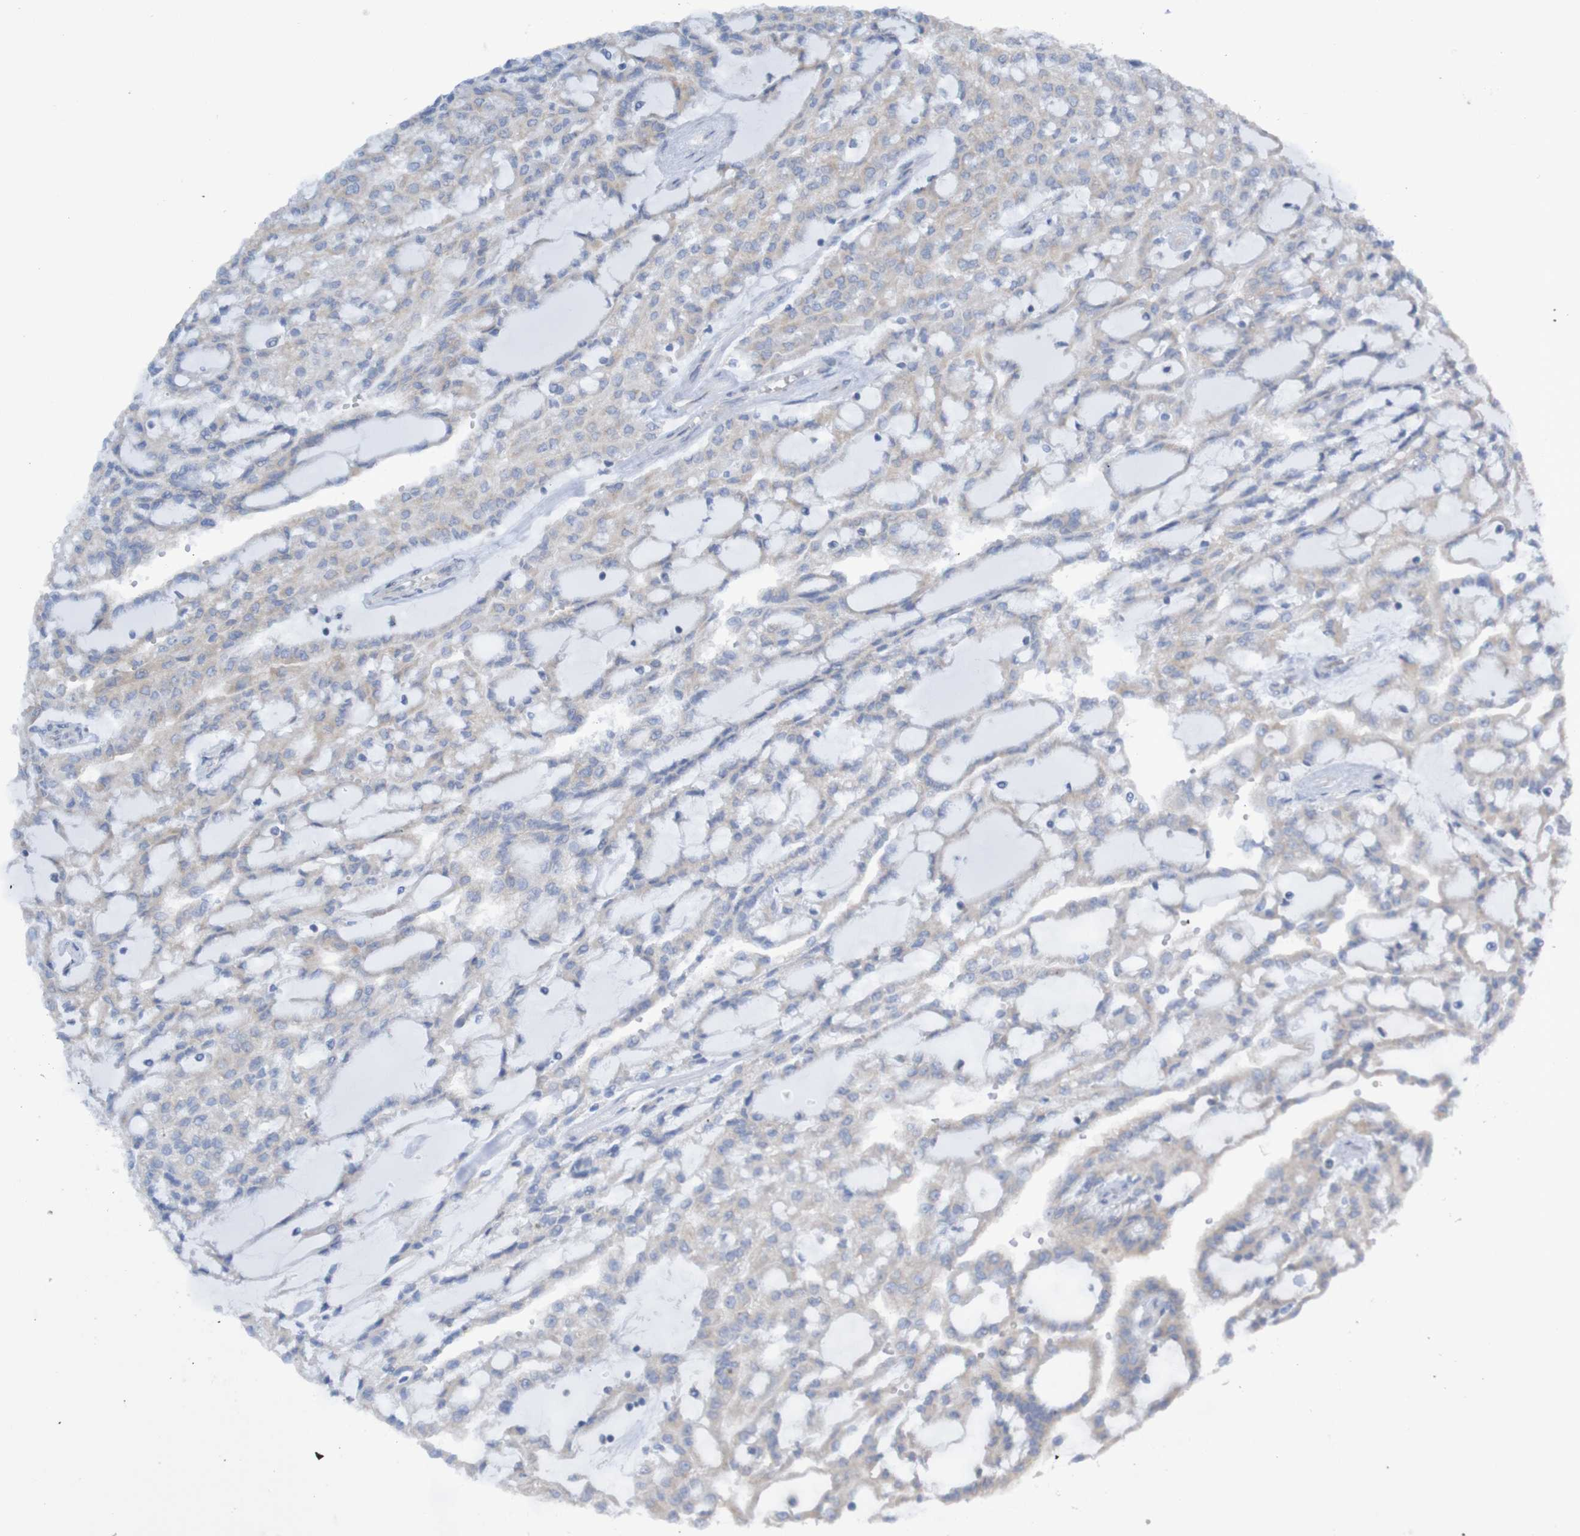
{"staining": {"intensity": "weak", "quantity": "25%-75%", "location": "cytoplasmic/membranous"}, "tissue": "renal cancer", "cell_type": "Tumor cells", "image_type": "cancer", "snomed": [{"axis": "morphology", "description": "Adenocarcinoma, NOS"}, {"axis": "topography", "description": "Kidney"}], "caption": "Tumor cells show low levels of weak cytoplasmic/membranous expression in approximately 25%-75% of cells in human renal adenocarcinoma. The staining was performed using DAB to visualize the protein expression in brown, while the nuclei were stained in blue with hematoxylin (Magnification: 20x).", "gene": "LRRC47", "patient": {"sex": "male", "age": 63}}